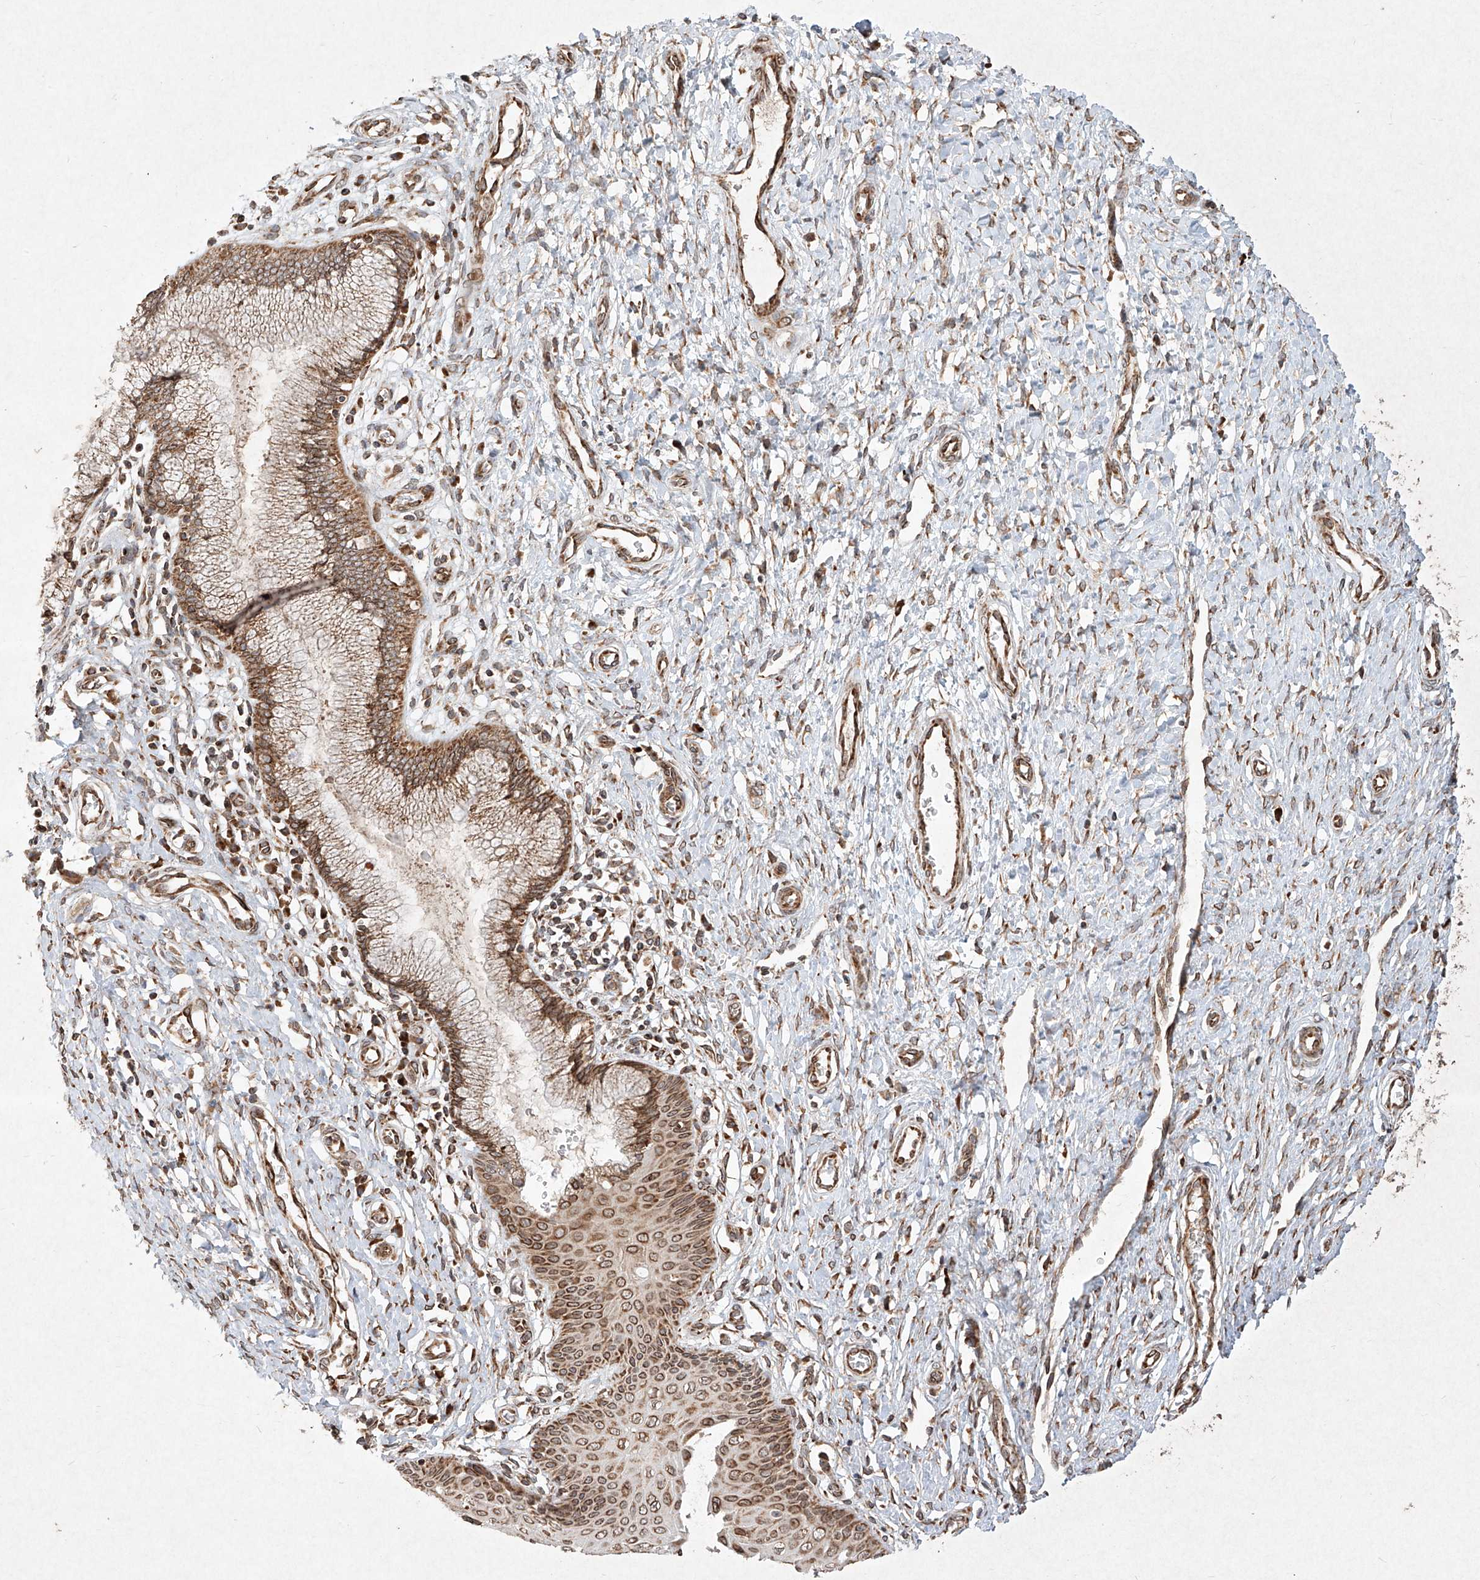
{"staining": {"intensity": "moderate", "quantity": ">75%", "location": "cytoplasmic/membranous"}, "tissue": "cervix", "cell_type": "Glandular cells", "image_type": "normal", "snomed": [{"axis": "morphology", "description": "Normal tissue, NOS"}, {"axis": "topography", "description": "Cervix"}], "caption": "An image of cervix stained for a protein shows moderate cytoplasmic/membranous brown staining in glandular cells.", "gene": "SEMA3B", "patient": {"sex": "female", "age": 55}}